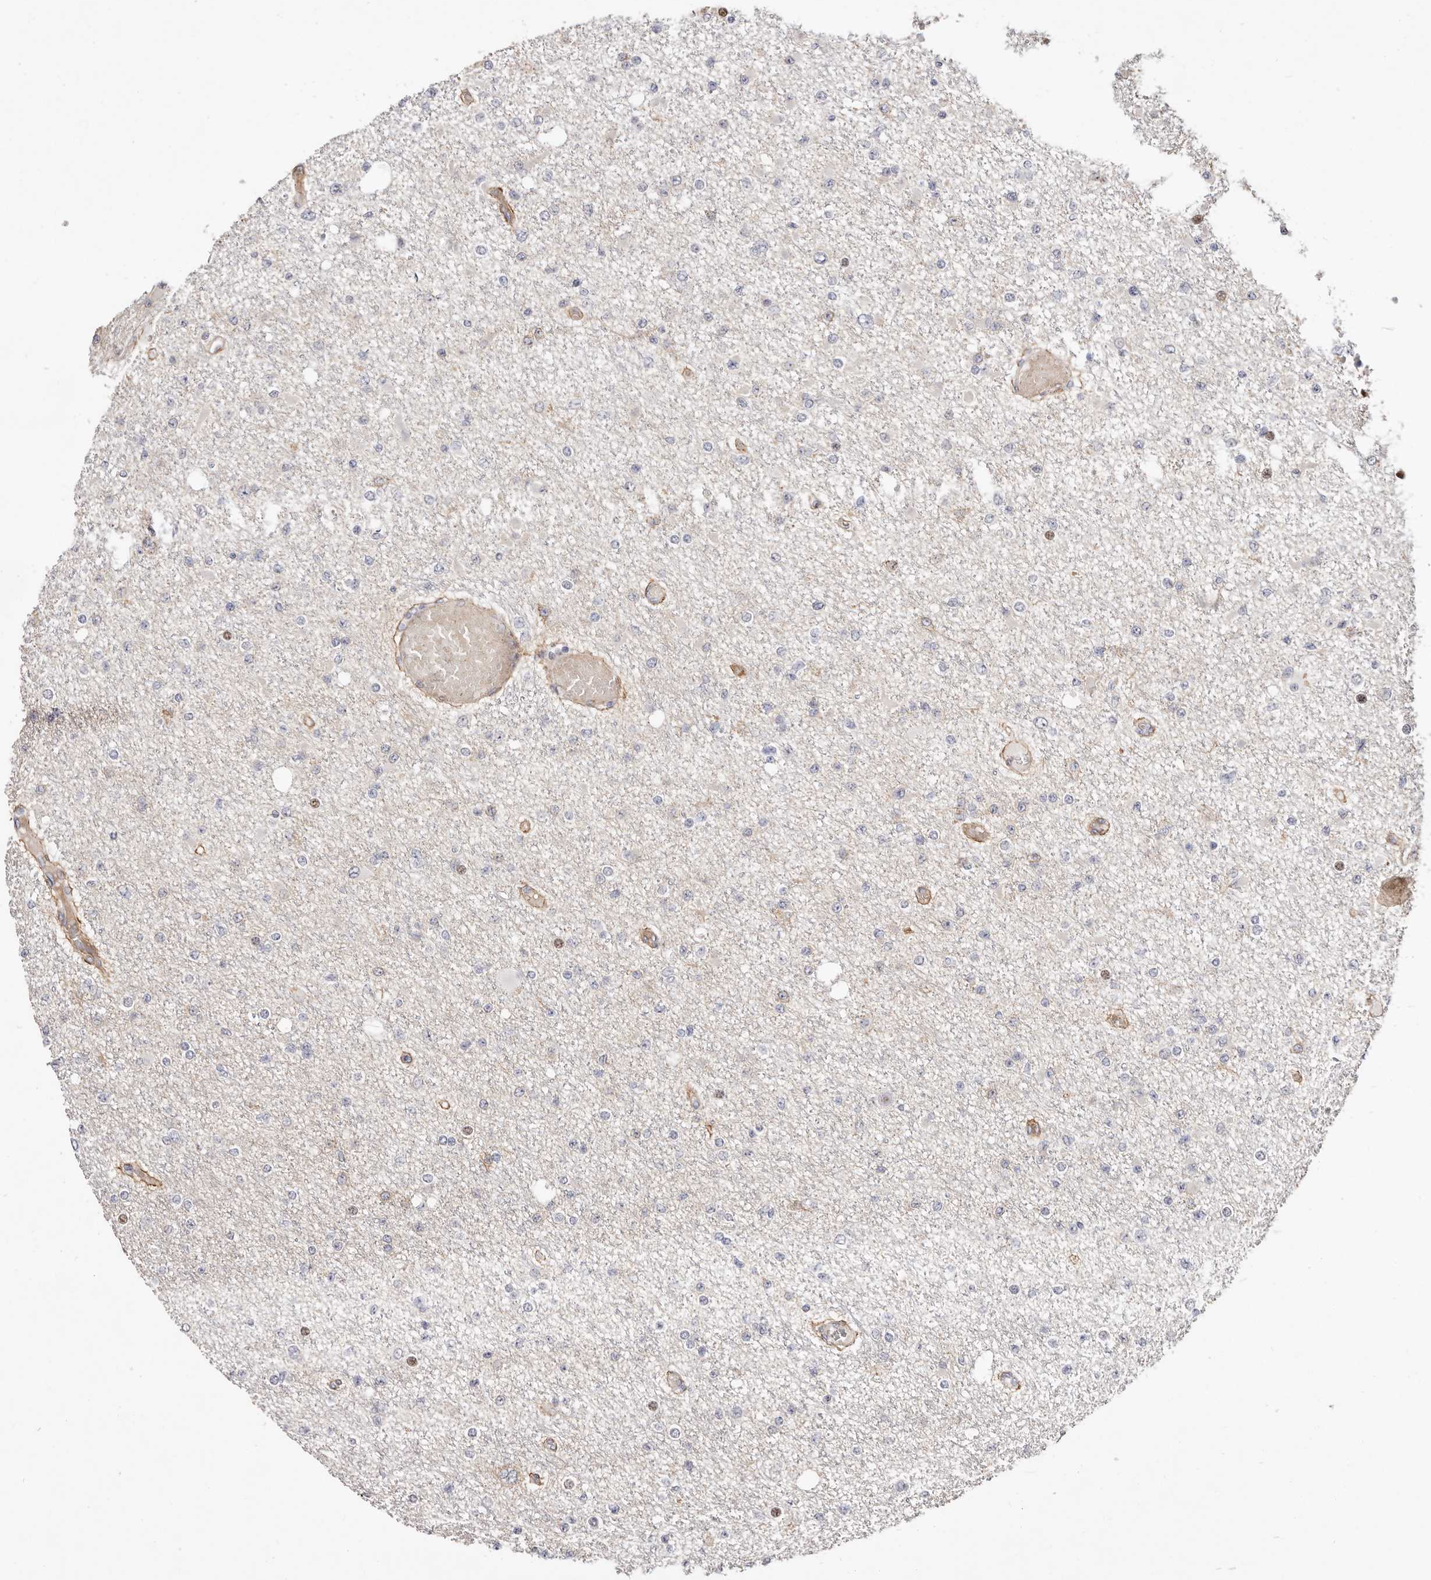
{"staining": {"intensity": "weak", "quantity": "<25%", "location": "cytoplasmic/membranous,nuclear"}, "tissue": "glioma", "cell_type": "Tumor cells", "image_type": "cancer", "snomed": [{"axis": "morphology", "description": "Glioma, malignant, Low grade"}, {"axis": "topography", "description": "Brain"}], "caption": "IHC photomicrograph of neoplastic tissue: human glioma stained with DAB (3,3'-diaminobenzidine) shows no significant protein positivity in tumor cells. (Brightfield microscopy of DAB (3,3'-diaminobenzidine) IHC at high magnification).", "gene": "EPHX3", "patient": {"sex": "female", "age": 22}}